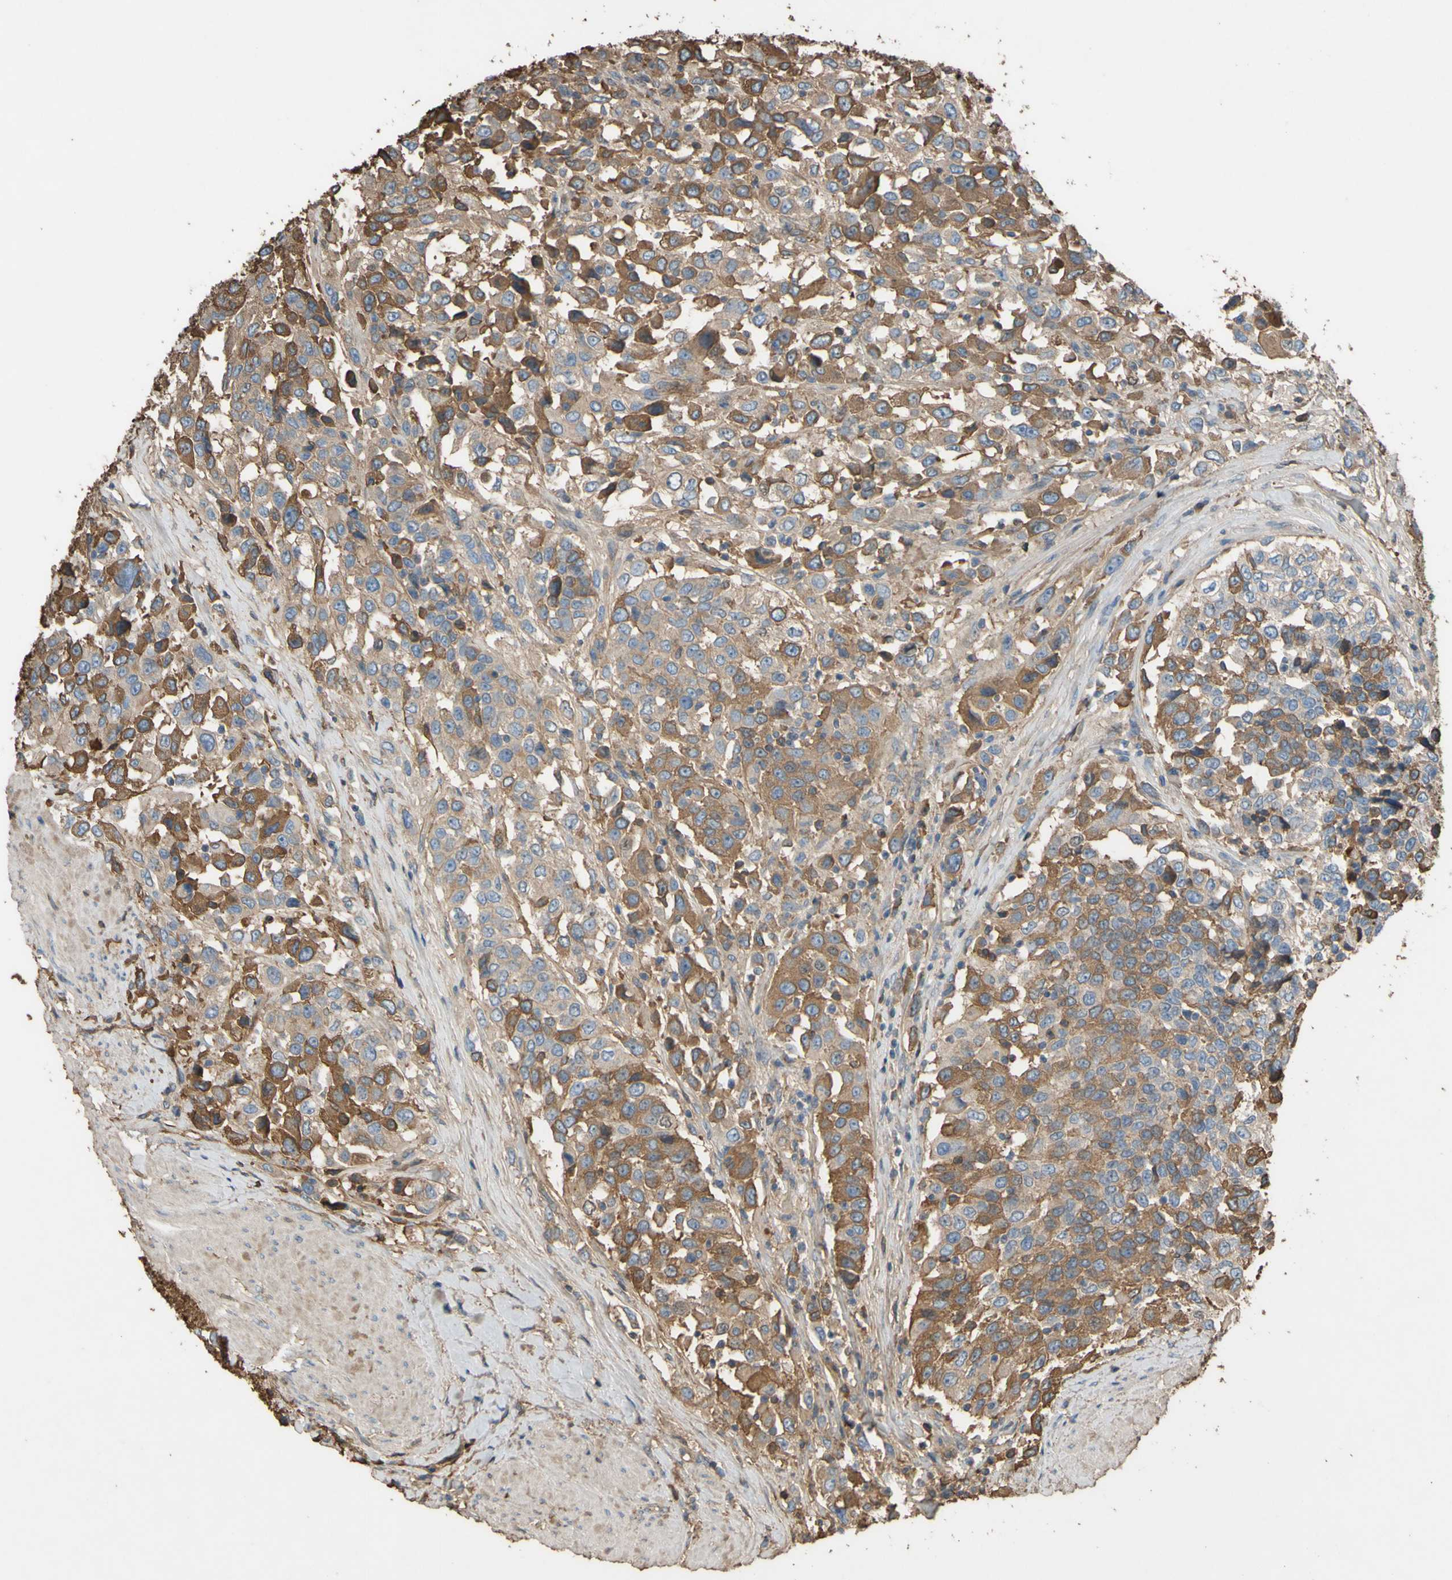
{"staining": {"intensity": "moderate", "quantity": "25%-75%", "location": "cytoplasmic/membranous"}, "tissue": "urothelial cancer", "cell_type": "Tumor cells", "image_type": "cancer", "snomed": [{"axis": "morphology", "description": "Urothelial carcinoma, High grade"}, {"axis": "topography", "description": "Urinary bladder"}], "caption": "DAB immunohistochemical staining of human urothelial carcinoma (high-grade) exhibits moderate cytoplasmic/membranous protein staining in approximately 25%-75% of tumor cells. The staining was performed using DAB to visualize the protein expression in brown, while the nuclei were stained in blue with hematoxylin (Magnification: 20x).", "gene": "PTGDS", "patient": {"sex": "female", "age": 80}}